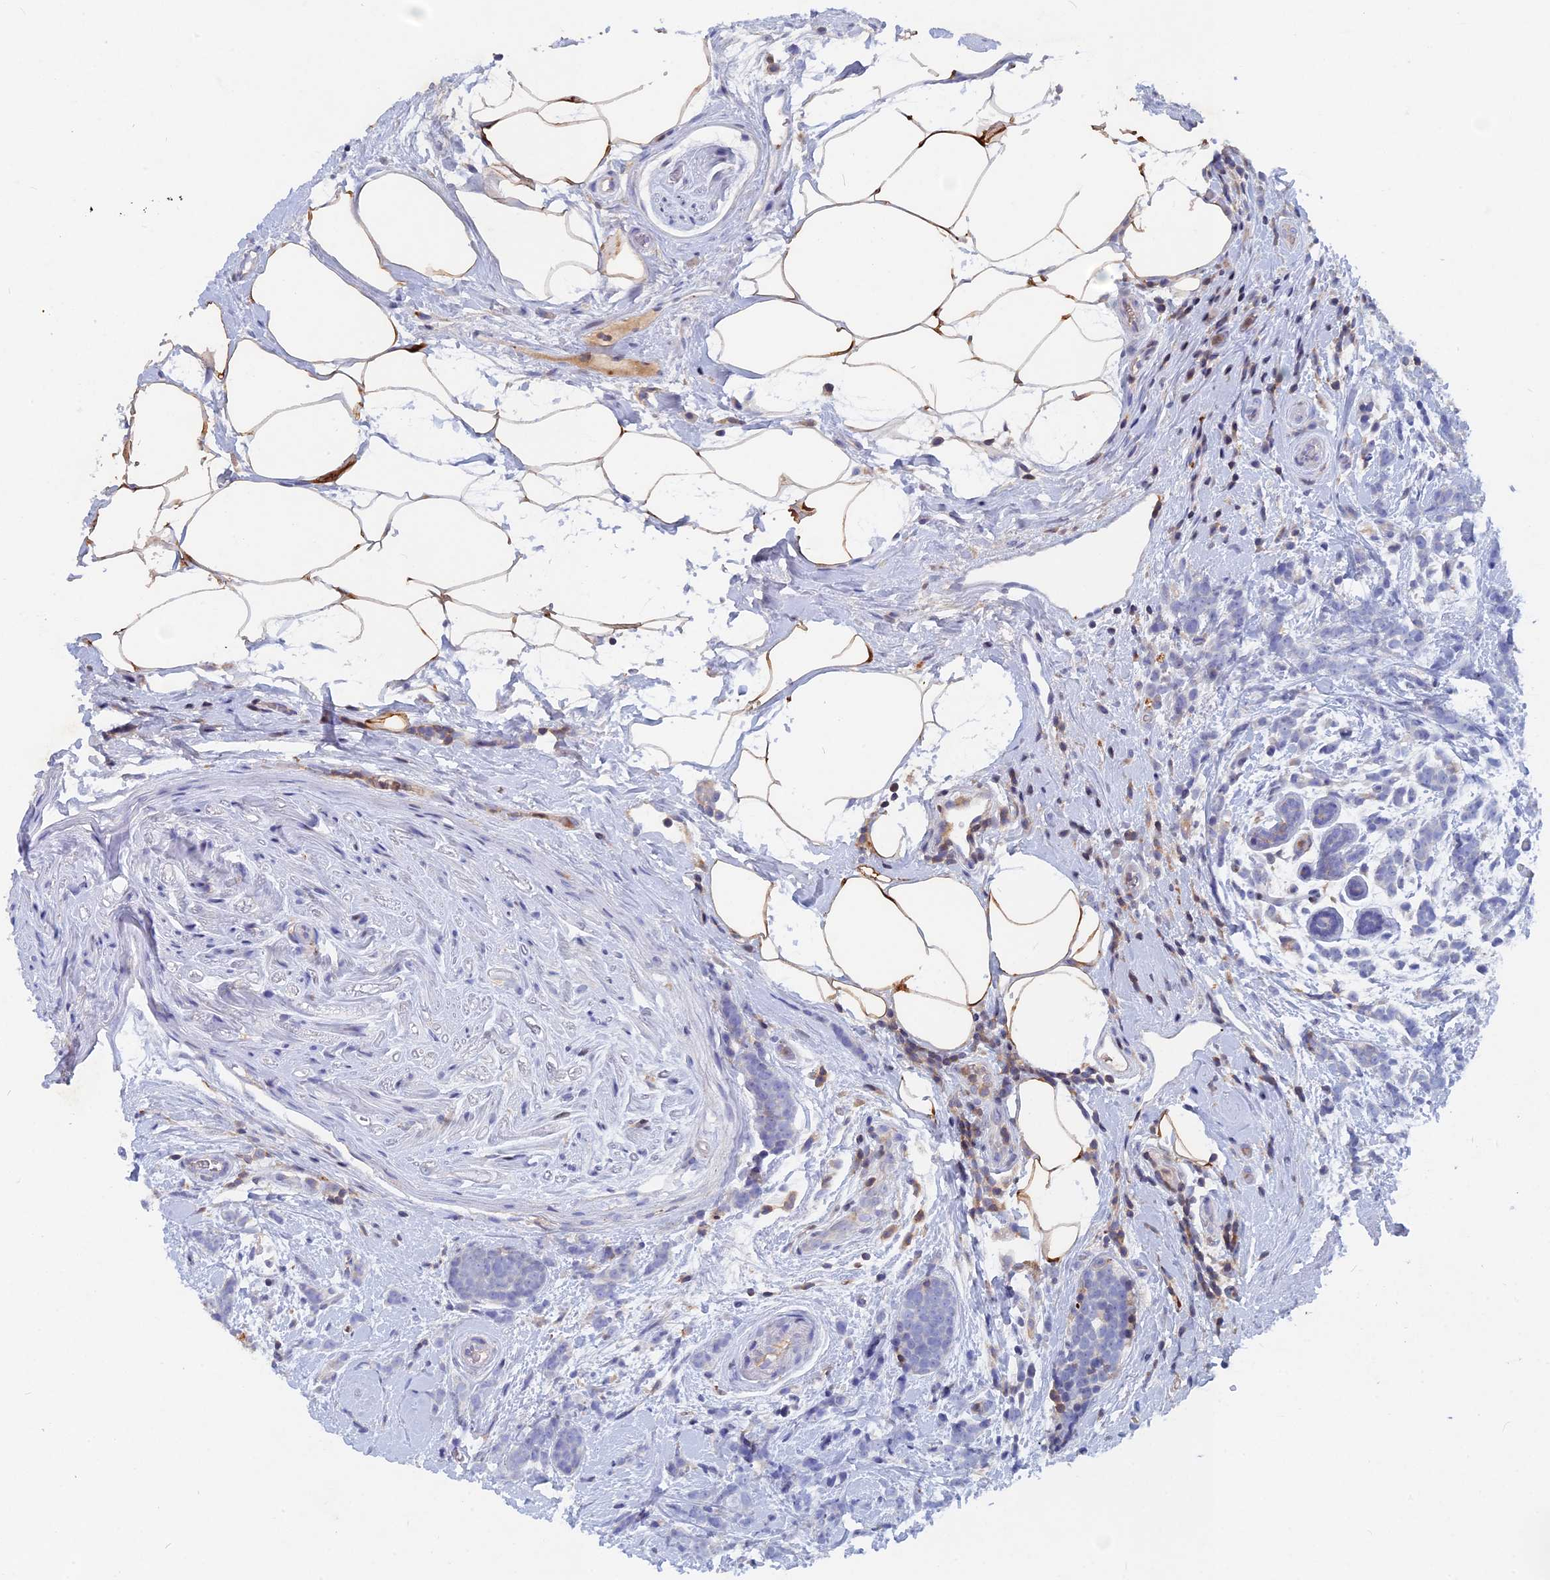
{"staining": {"intensity": "negative", "quantity": "none", "location": "none"}, "tissue": "breast cancer", "cell_type": "Tumor cells", "image_type": "cancer", "snomed": [{"axis": "morphology", "description": "Lobular carcinoma"}, {"axis": "topography", "description": "Breast"}], "caption": "Immunohistochemical staining of breast lobular carcinoma shows no significant expression in tumor cells.", "gene": "ACP7", "patient": {"sex": "female", "age": 58}}